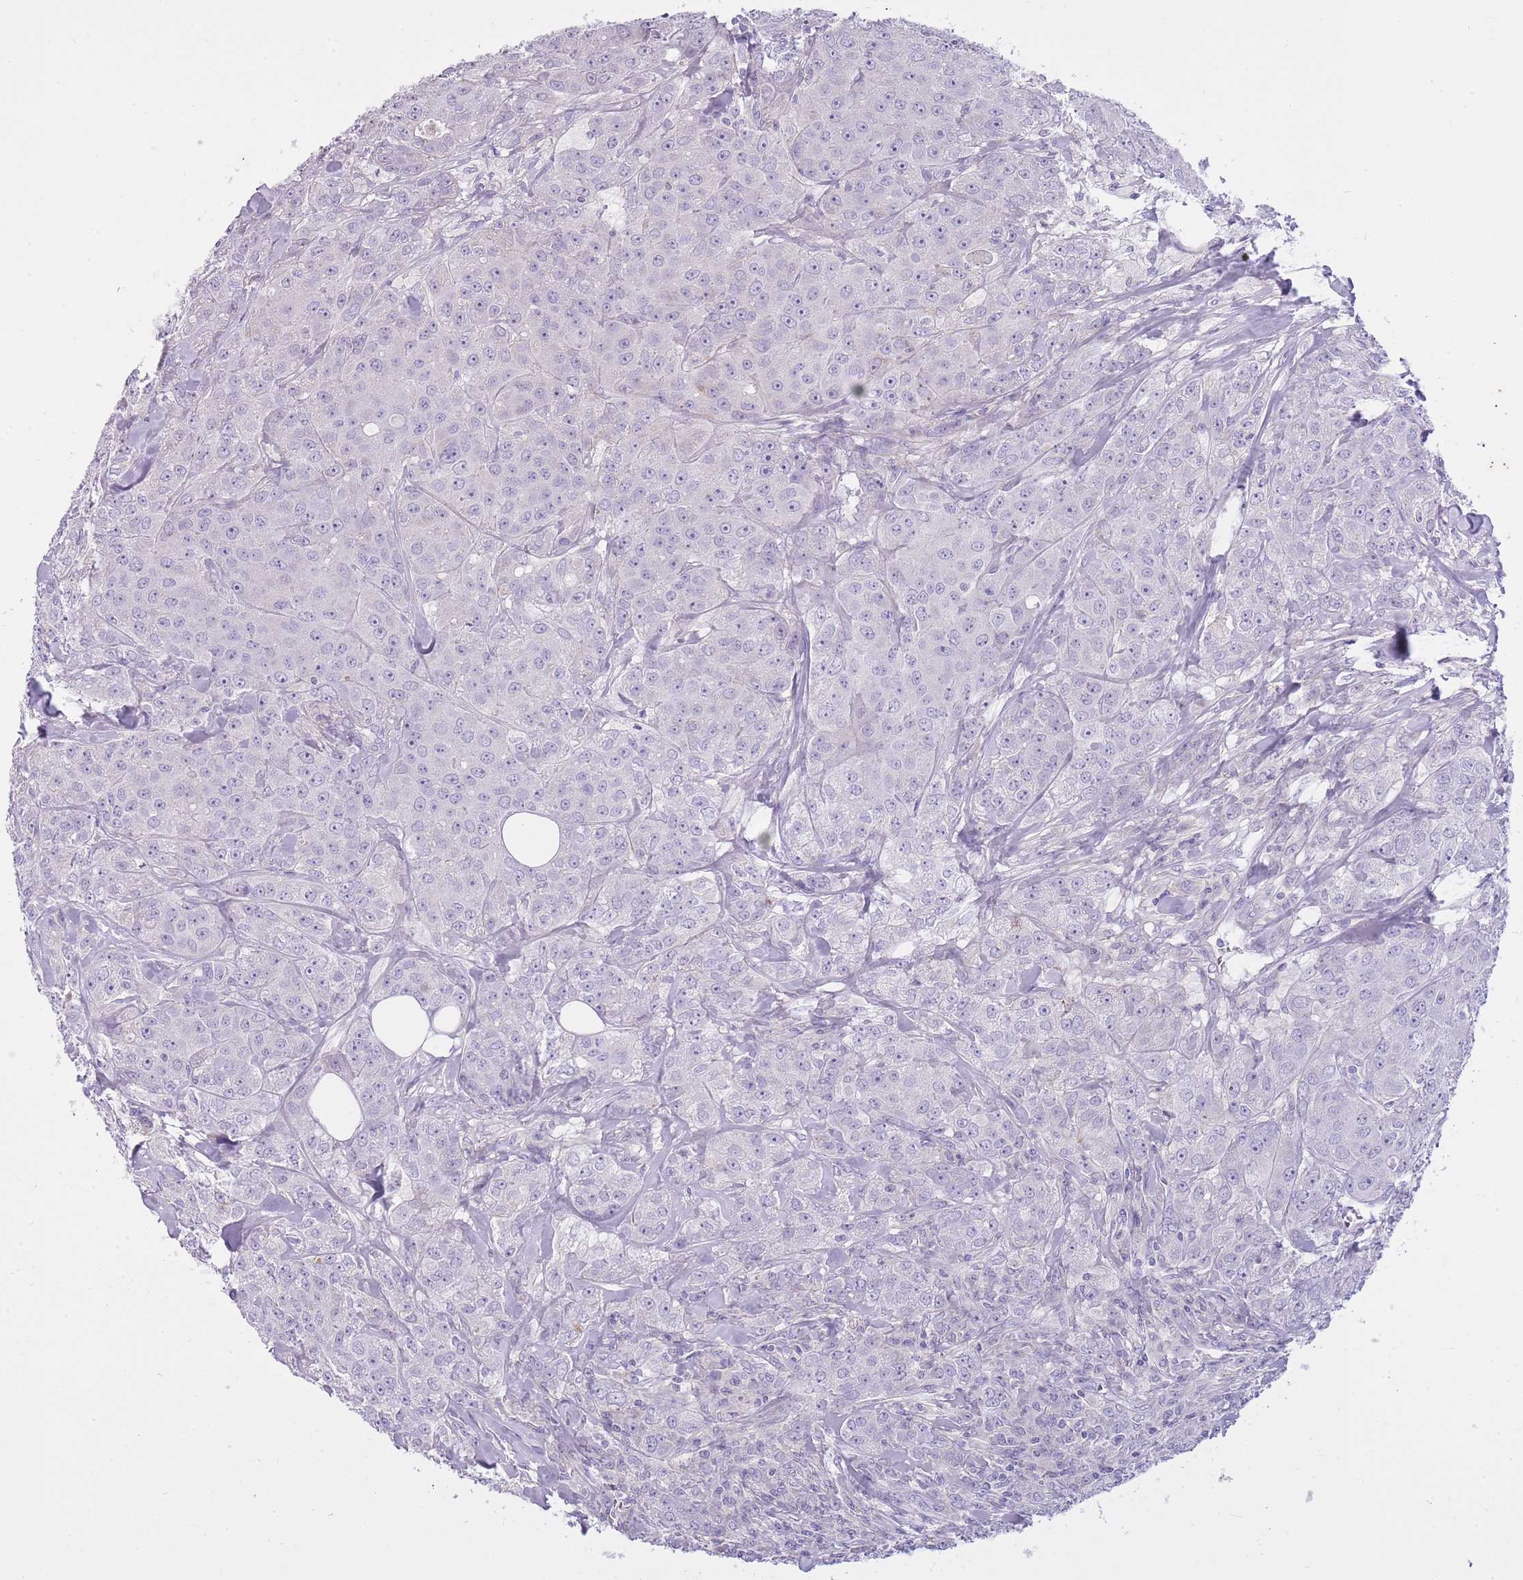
{"staining": {"intensity": "negative", "quantity": "none", "location": "none"}, "tissue": "breast cancer", "cell_type": "Tumor cells", "image_type": "cancer", "snomed": [{"axis": "morphology", "description": "Duct carcinoma"}, {"axis": "topography", "description": "Breast"}], "caption": "The photomicrograph shows no staining of tumor cells in breast intraductal carcinoma.", "gene": "CNPPD1", "patient": {"sex": "female", "age": 43}}